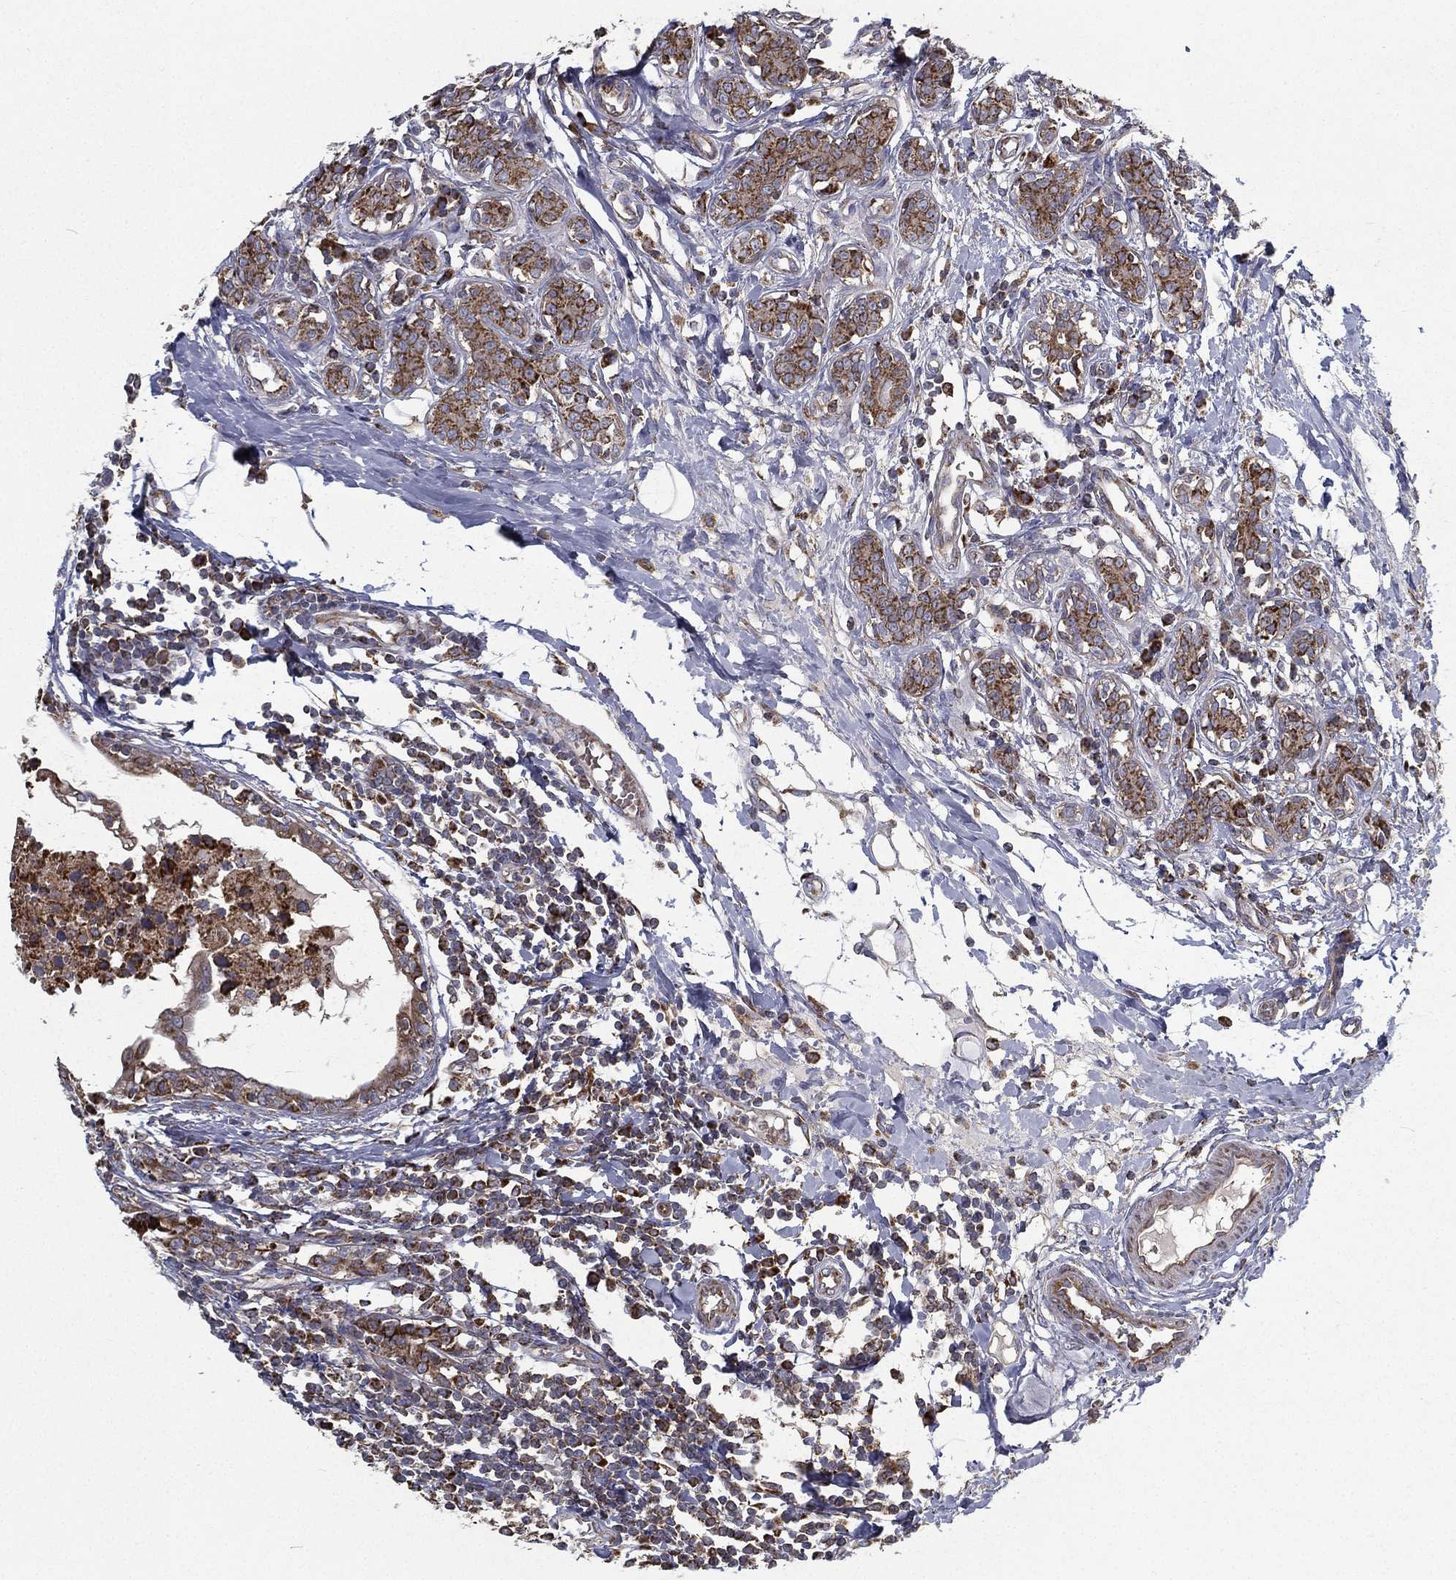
{"staining": {"intensity": "moderate", "quantity": ">75%", "location": "cytoplasmic/membranous"}, "tissue": "breast cancer", "cell_type": "Tumor cells", "image_type": "cancer", "snomed": [{"axis": "morphology", "description": "Duct carcinoma"}, {"axis": "topography", "description": "Breast"}], "caption": "Moderate cytoplasmic/membranous expression for a protein is identified in approximately >75% of tumor cells of infiltrating ductal carcinoma (breast) using IHC.", "gene": "MT-CYB", "patient": {"sex": "female", "age": 30}}